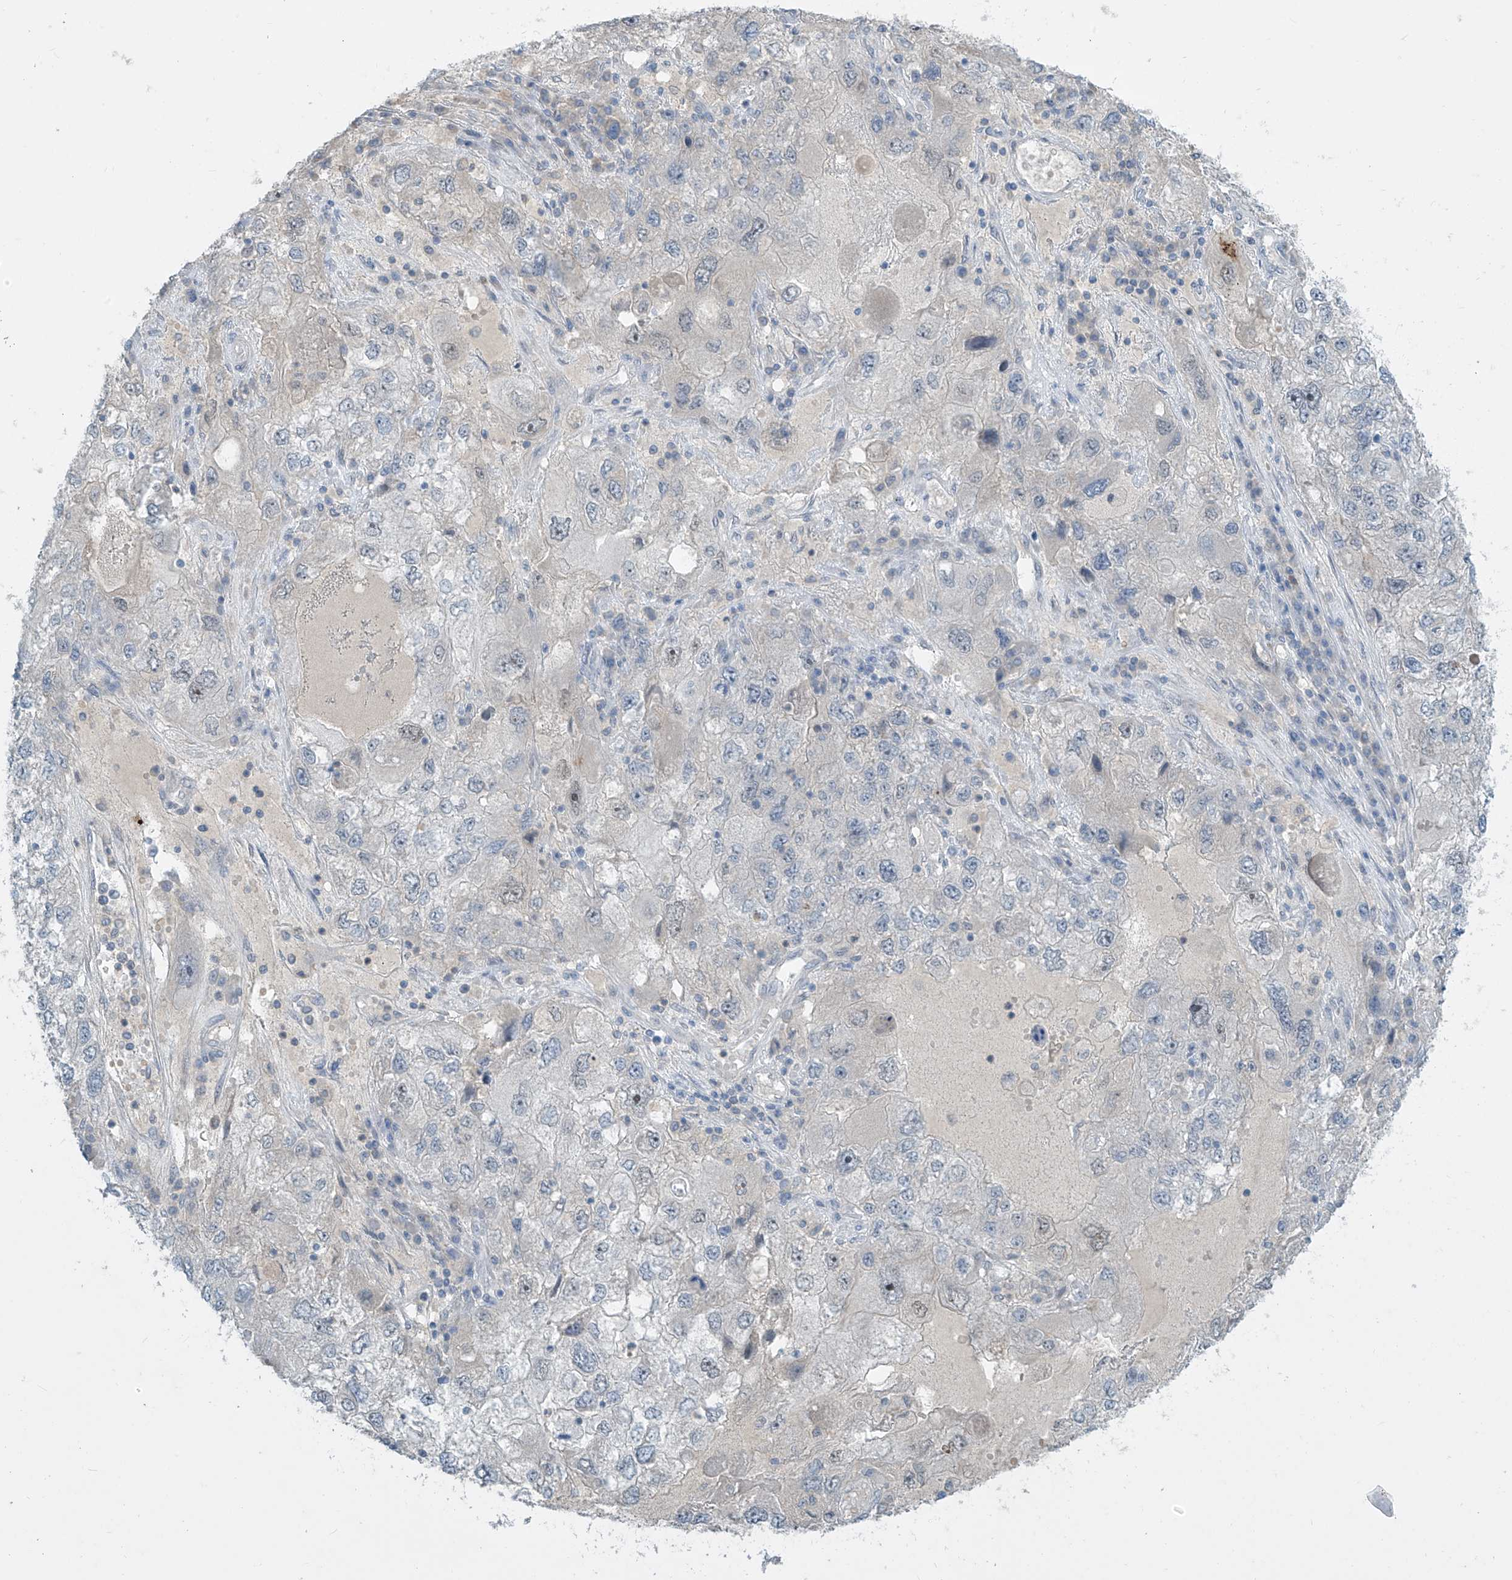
{"staining": {"intensity": "negative", "quantity": "none", "location": "none"}, "tissue": "endometrial cancer", "cell_type": "Tumor cells", "image_type": "cancer", "snomed": [{"axis": "morphology", "description": "Adenocarcinoma, NOS"}, {"axis": "topography", "description": "Endometrium"}], "caption": "The immunohistochemistry histopathology image has no significant positivity in tumor cells of endometrial adenocarcinoma tissue. (DAB IHC, high magnification).", "gene": "METAP1D", "patient": {"sex": "female", "age": 49}}